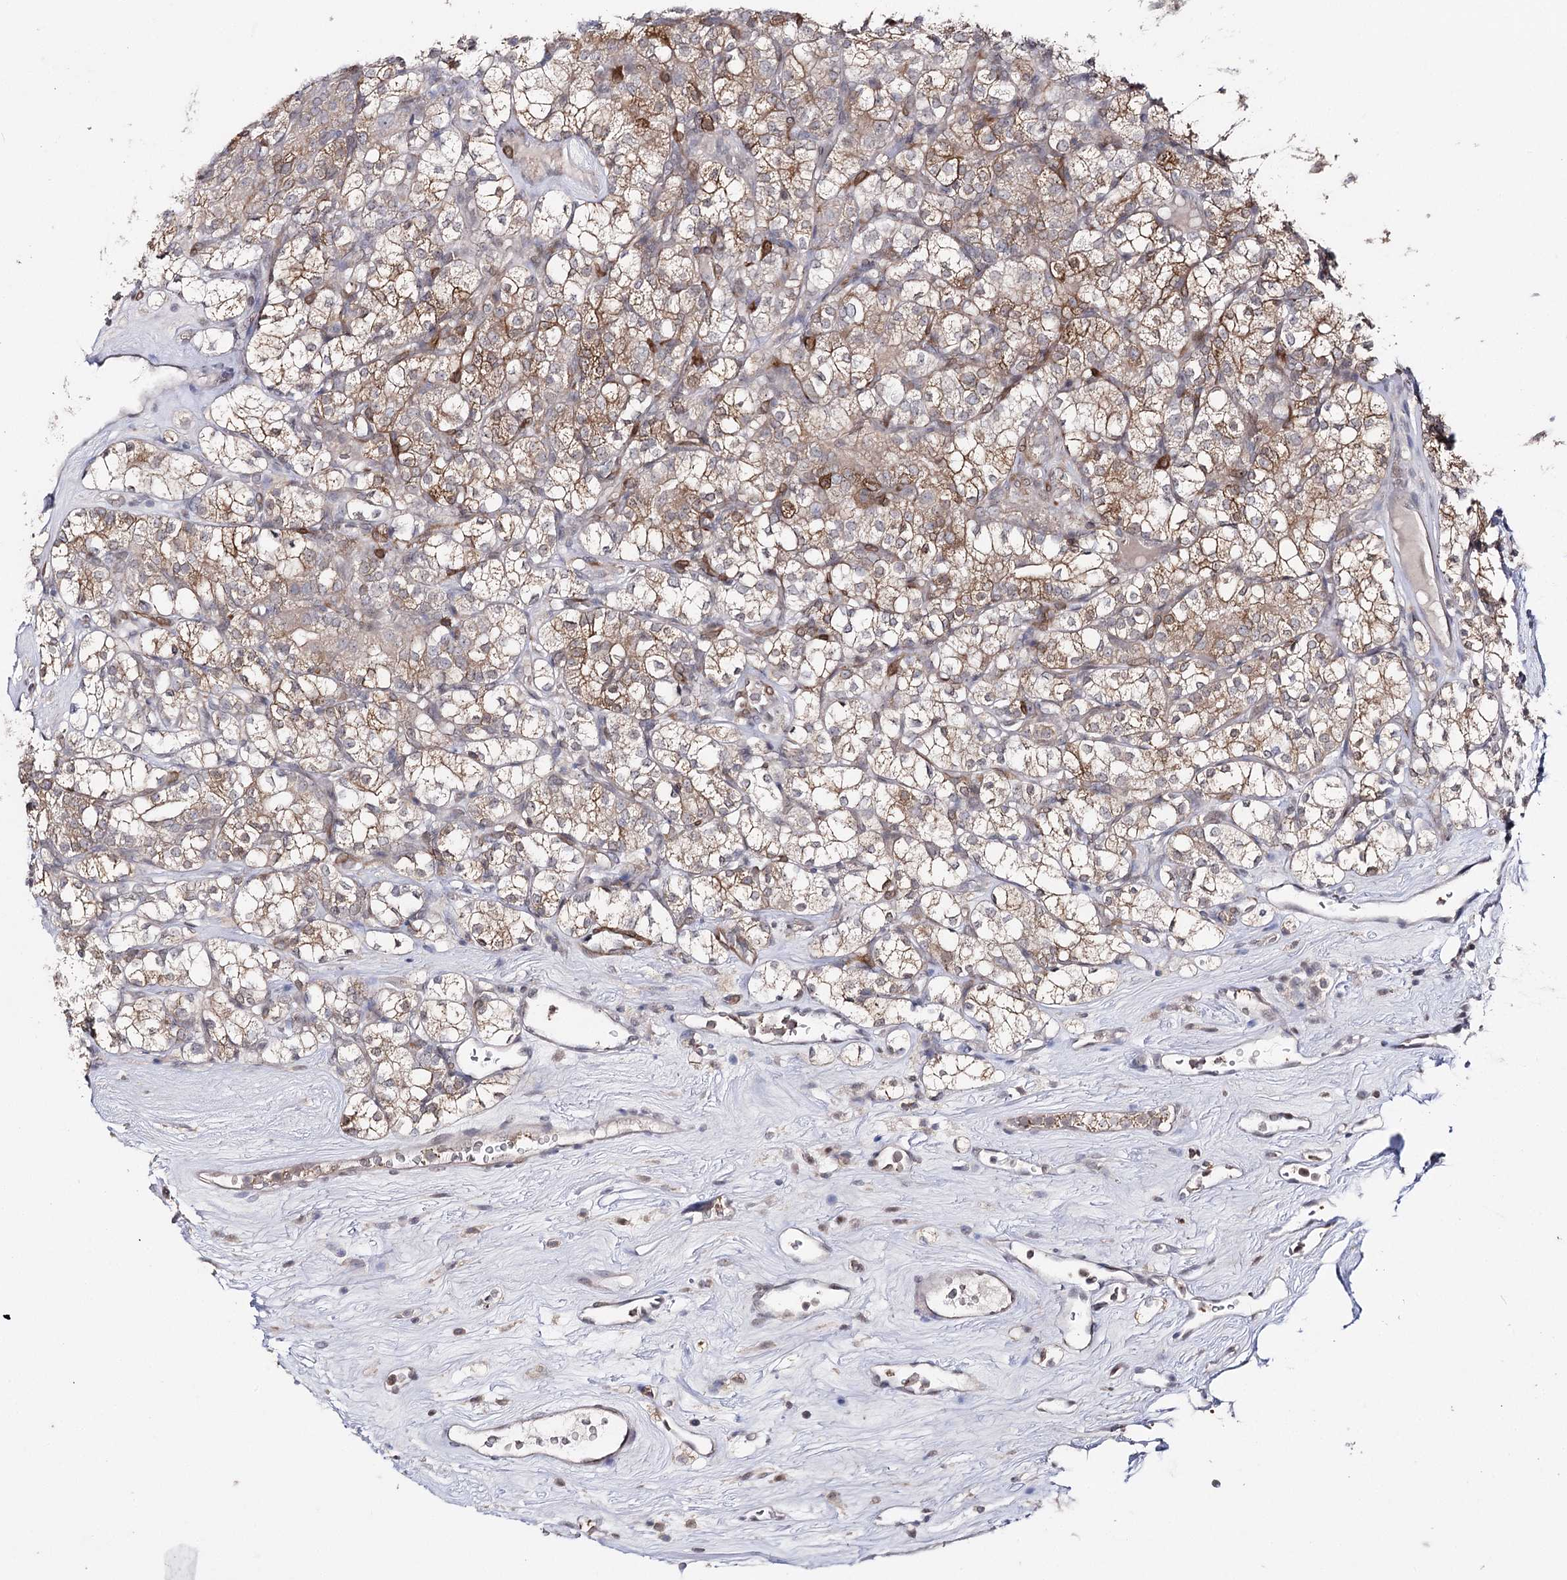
{"staining": {"intensity": "moderate", "quantity": ">75%", "location": "cytoplasmic/membranous"}, "tissue": "renal cancer", "cell_type": "Tumor cells", "image_type": "cancer", "snomed": [{"axis": "morphology", "description": "Adenocarcinoma, NOS"}, {"axis": "topography", "description": "Kidney"}], "caption": "Renal cancer (adenocarcinoma) was stained to show a protein in brown. There is medium levels of moderate cytoplasmic/membranous staining in approximately >75% of tumor cells.", "gene": "HSD11B2", "patient": {"sex": "male", "age": 77}}